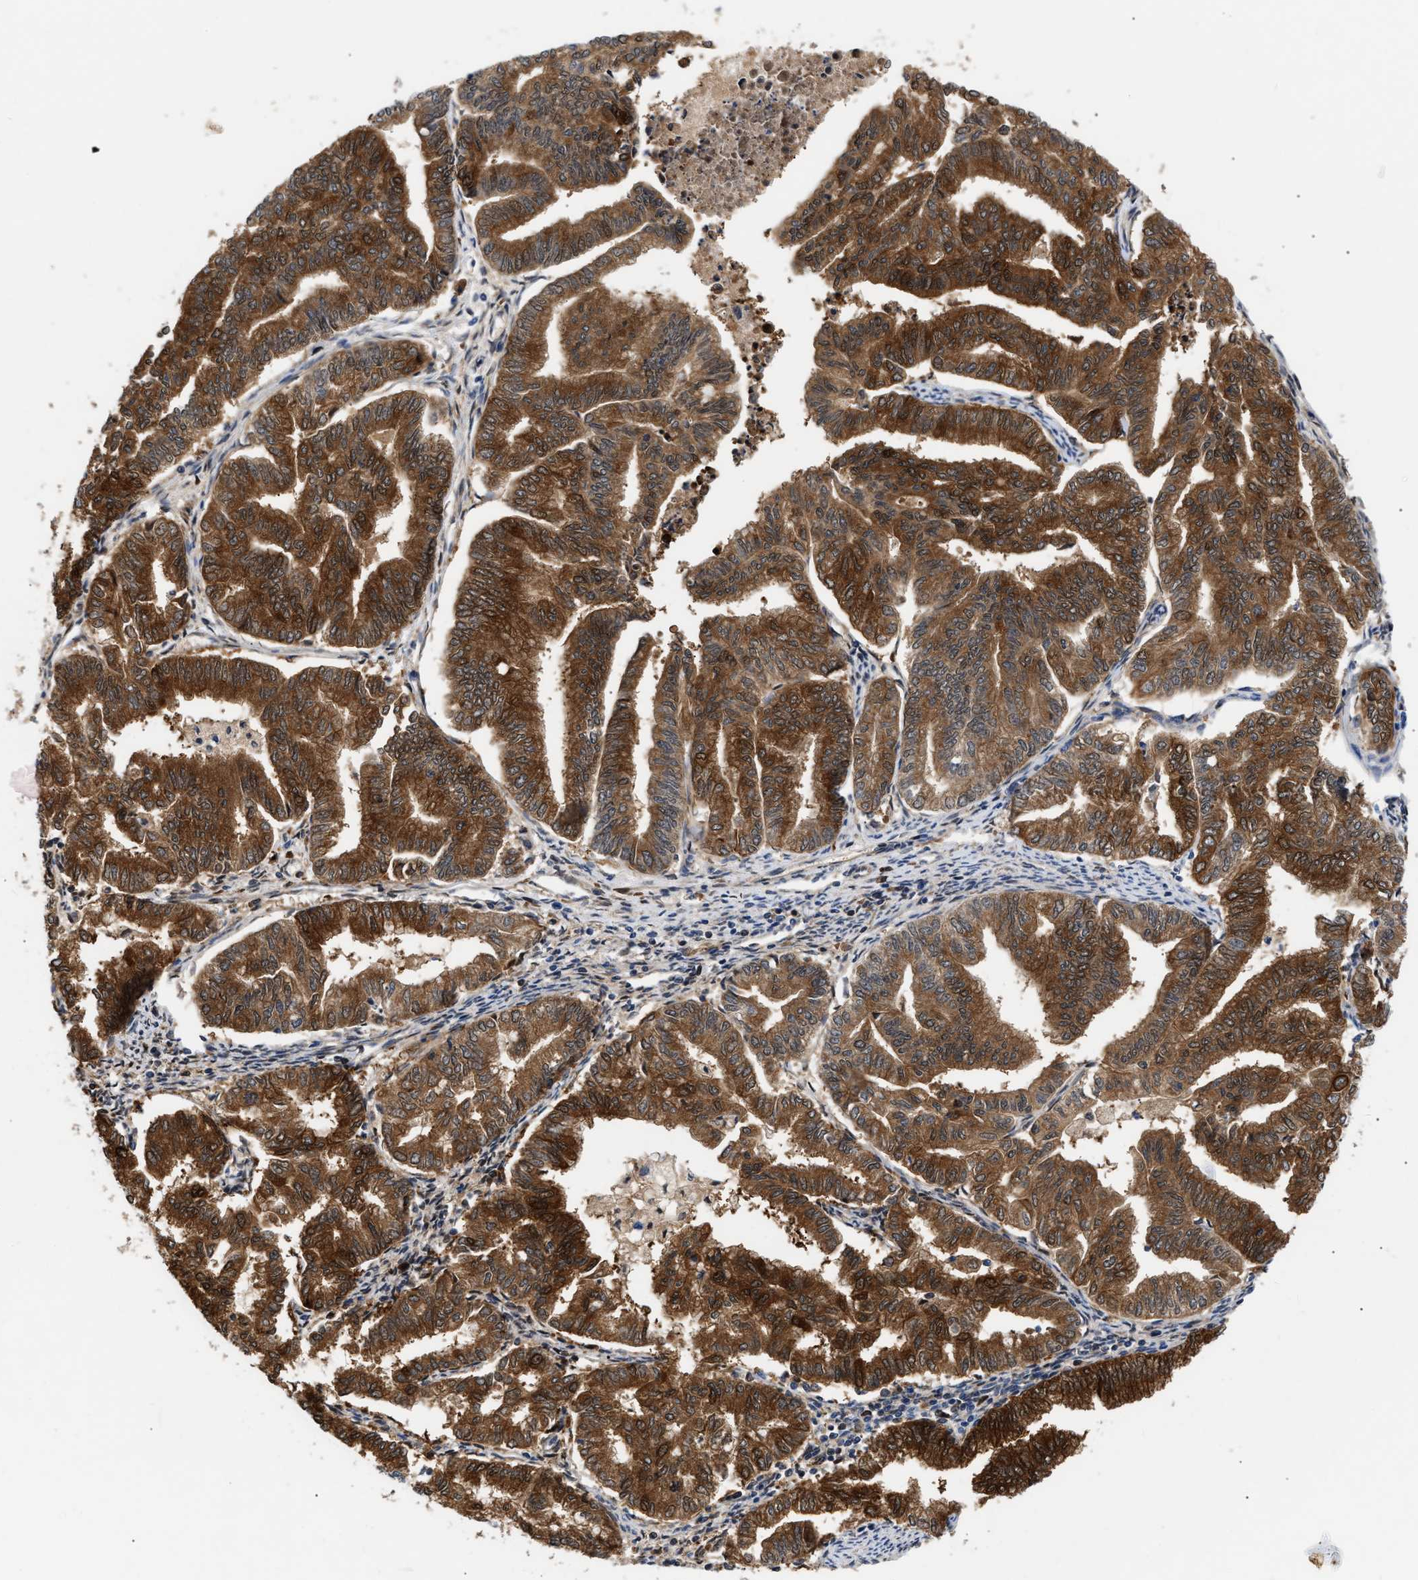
{"staining": {"intensity": "strong", "quantity": ">75%", "location": "cytoplasmic/membranous,nuclear"}, "tissue": "endometrial cancer", "cell_type": "Tumor cells", "image_type": "cancer", "snomed": [{"axis": "morphology", "description": "Adenocarcinoma, NOS"}, {"axis": "topography", "description": "Endometrium"}], "caption": "Human endometrial adenocarcinoma stained for a protein (brown) reveals strong cytoplasmic/membranous and nuclear positive positivity in approximately >75% of tumor cells.", "gene": "CCDC146", "patient": {"sex": "female", "age": 79}}